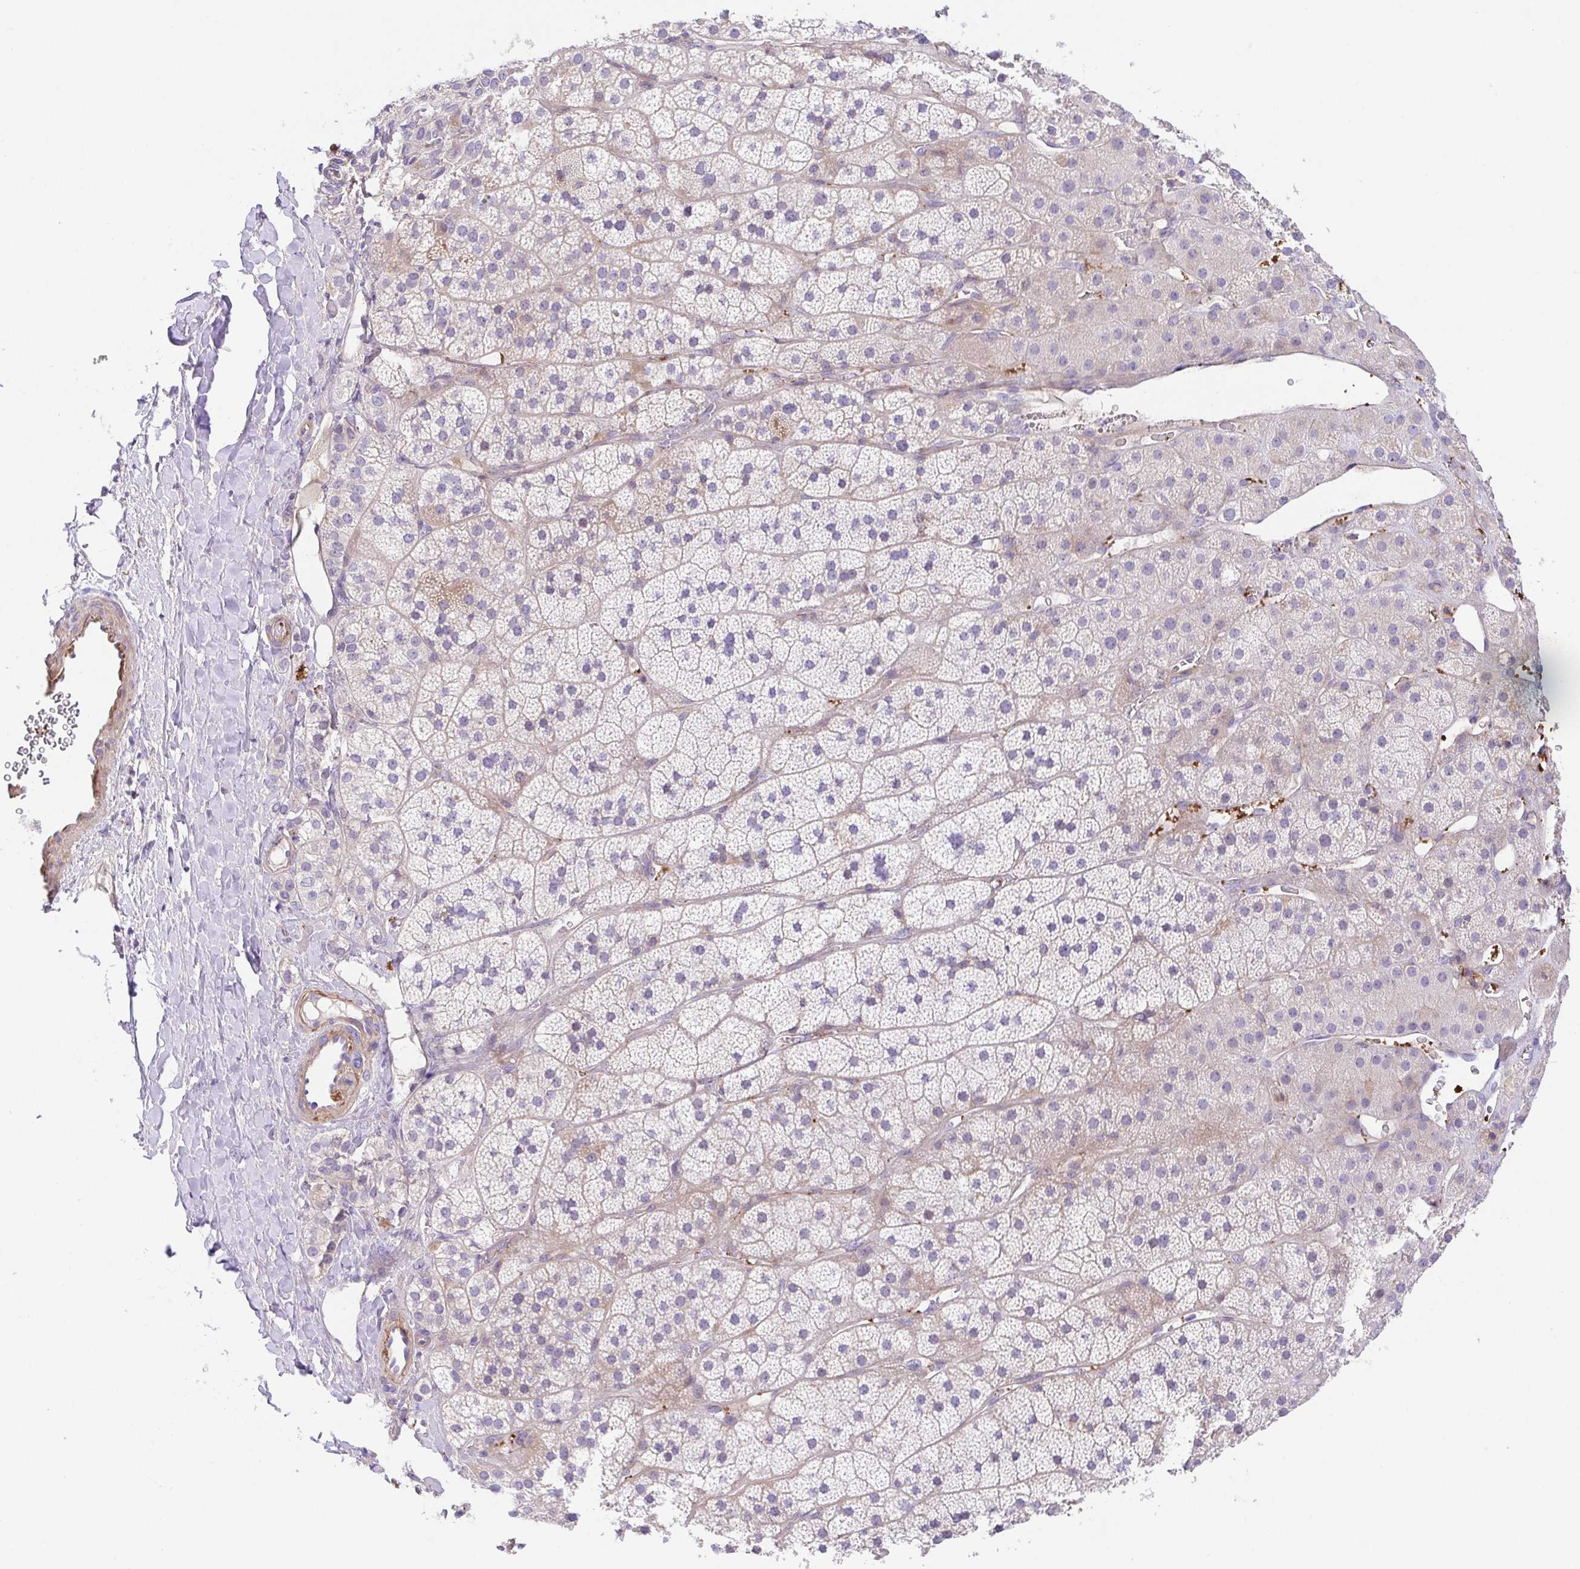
{"staining": {"intensity": "weak", "quantity": "<25%", "location": "cytoplasmic/membranous"}, "tissue": "adrenal gland", "cell_type": "Glandular cells", "image_type": "normal", "snomed": [{"axis": "morphology", "description": "Normal tissue, NOS"}, {"axis": "topography", "description": "Adrenal gland"}], "caption": "High power microscopy histopathology image of an IHC micrograph of unremarkable adrenal gland, revealing no significant staining in glandular cells. (DAB (3,3'-diaminobenzidine) IHC, high magnification).", "gene": "PRR14L", "patient": {"sex": "male", "age": 57}}